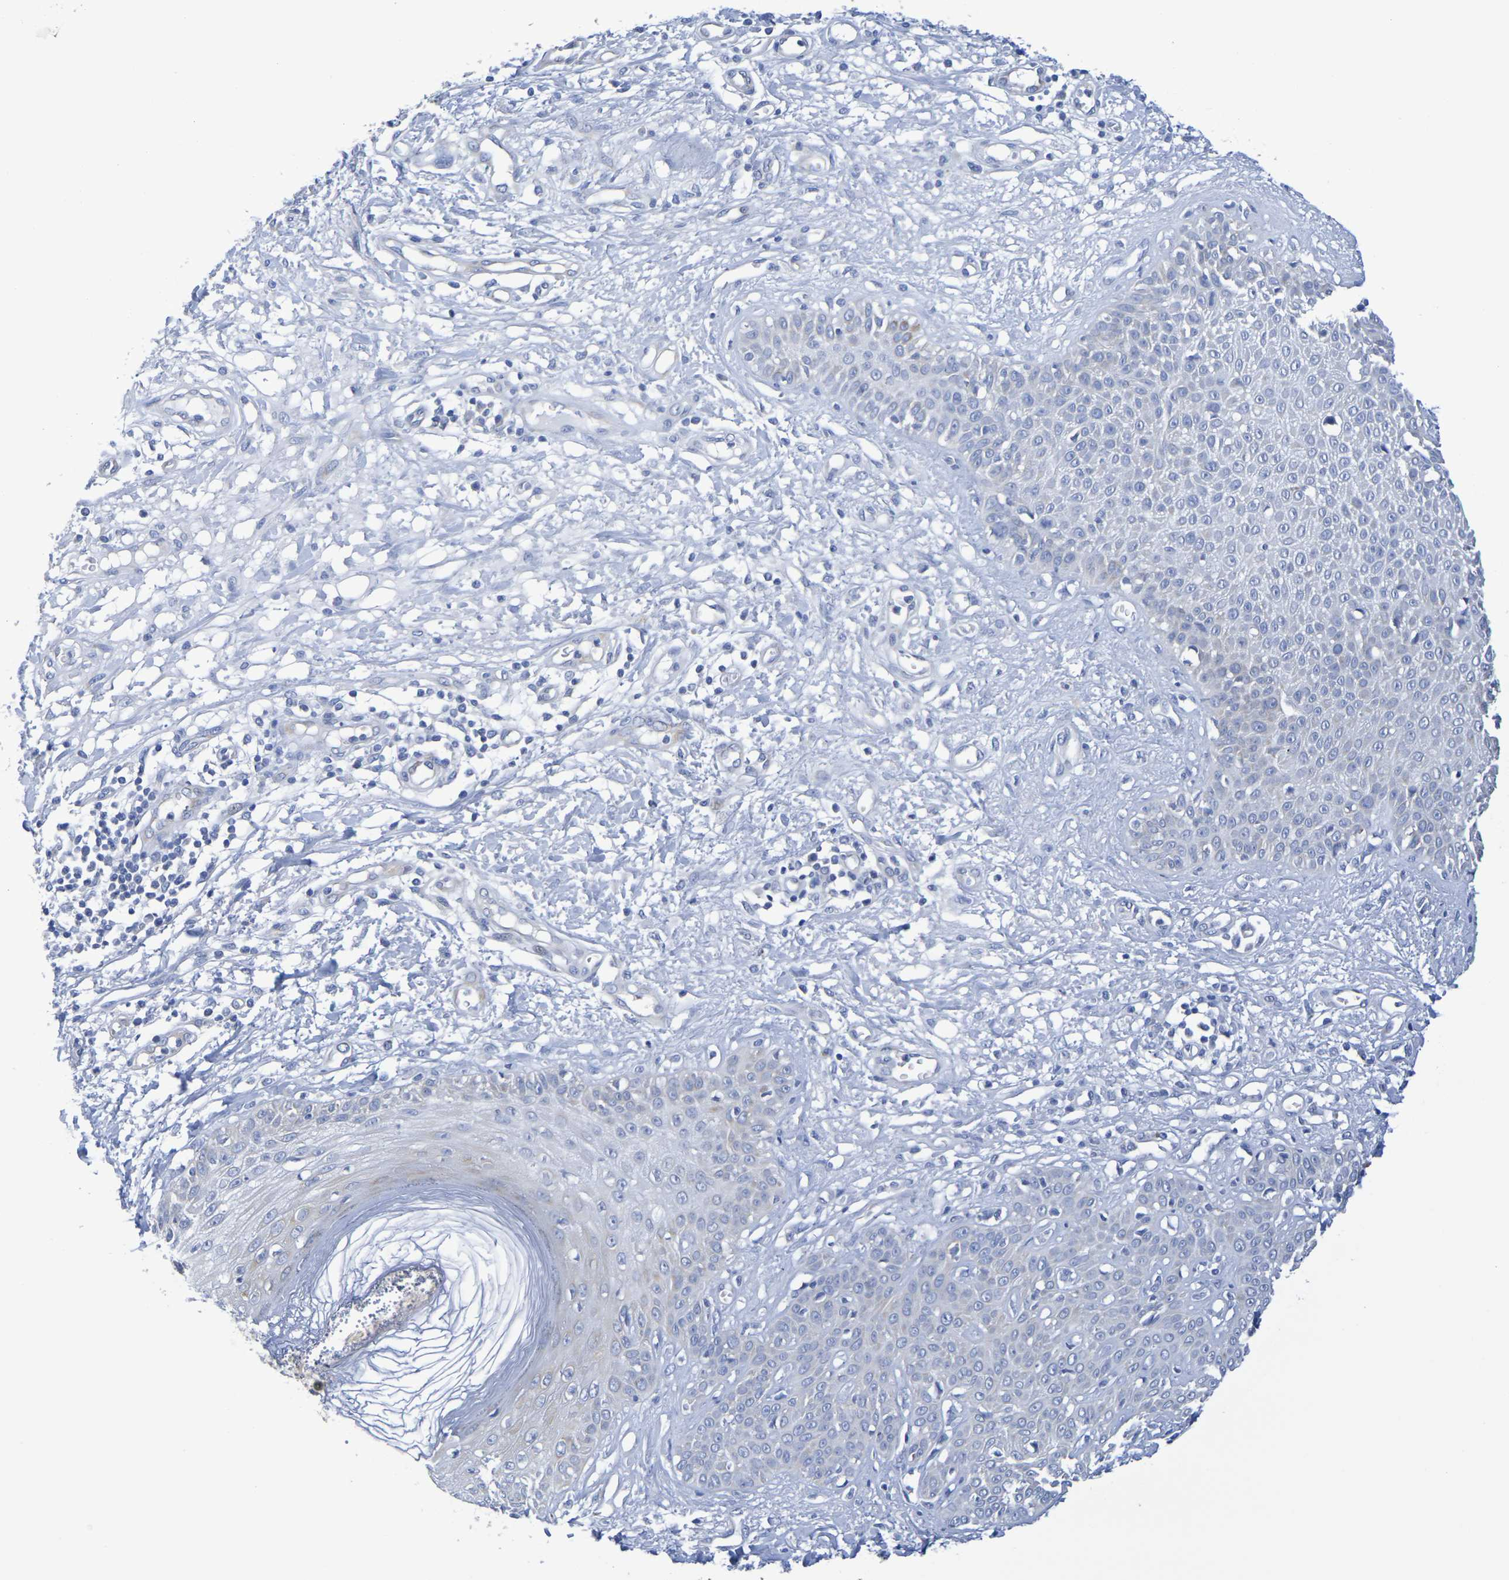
{"staining": {"intensity": "negative", "quantity": "none", "location": "none"}, "tissue": "skin cancer", "cell_type": "Tumor cells", "image_type": "cancer", "snomed": [{"axis": "morphology", "description": "Squamous cell carcinoma, NOS"}, {"axis": "topography", "description": "Skin"}], "caption": "Protein analysis of squamous cell carcinoma (skin) exhibits no significant expression in tumor cells. (Immunohistochemistry (ihc), brightfield microscopy, high magnification).", "gene": "TMCC3", "patient": {"sex": "female", "age": 78}}